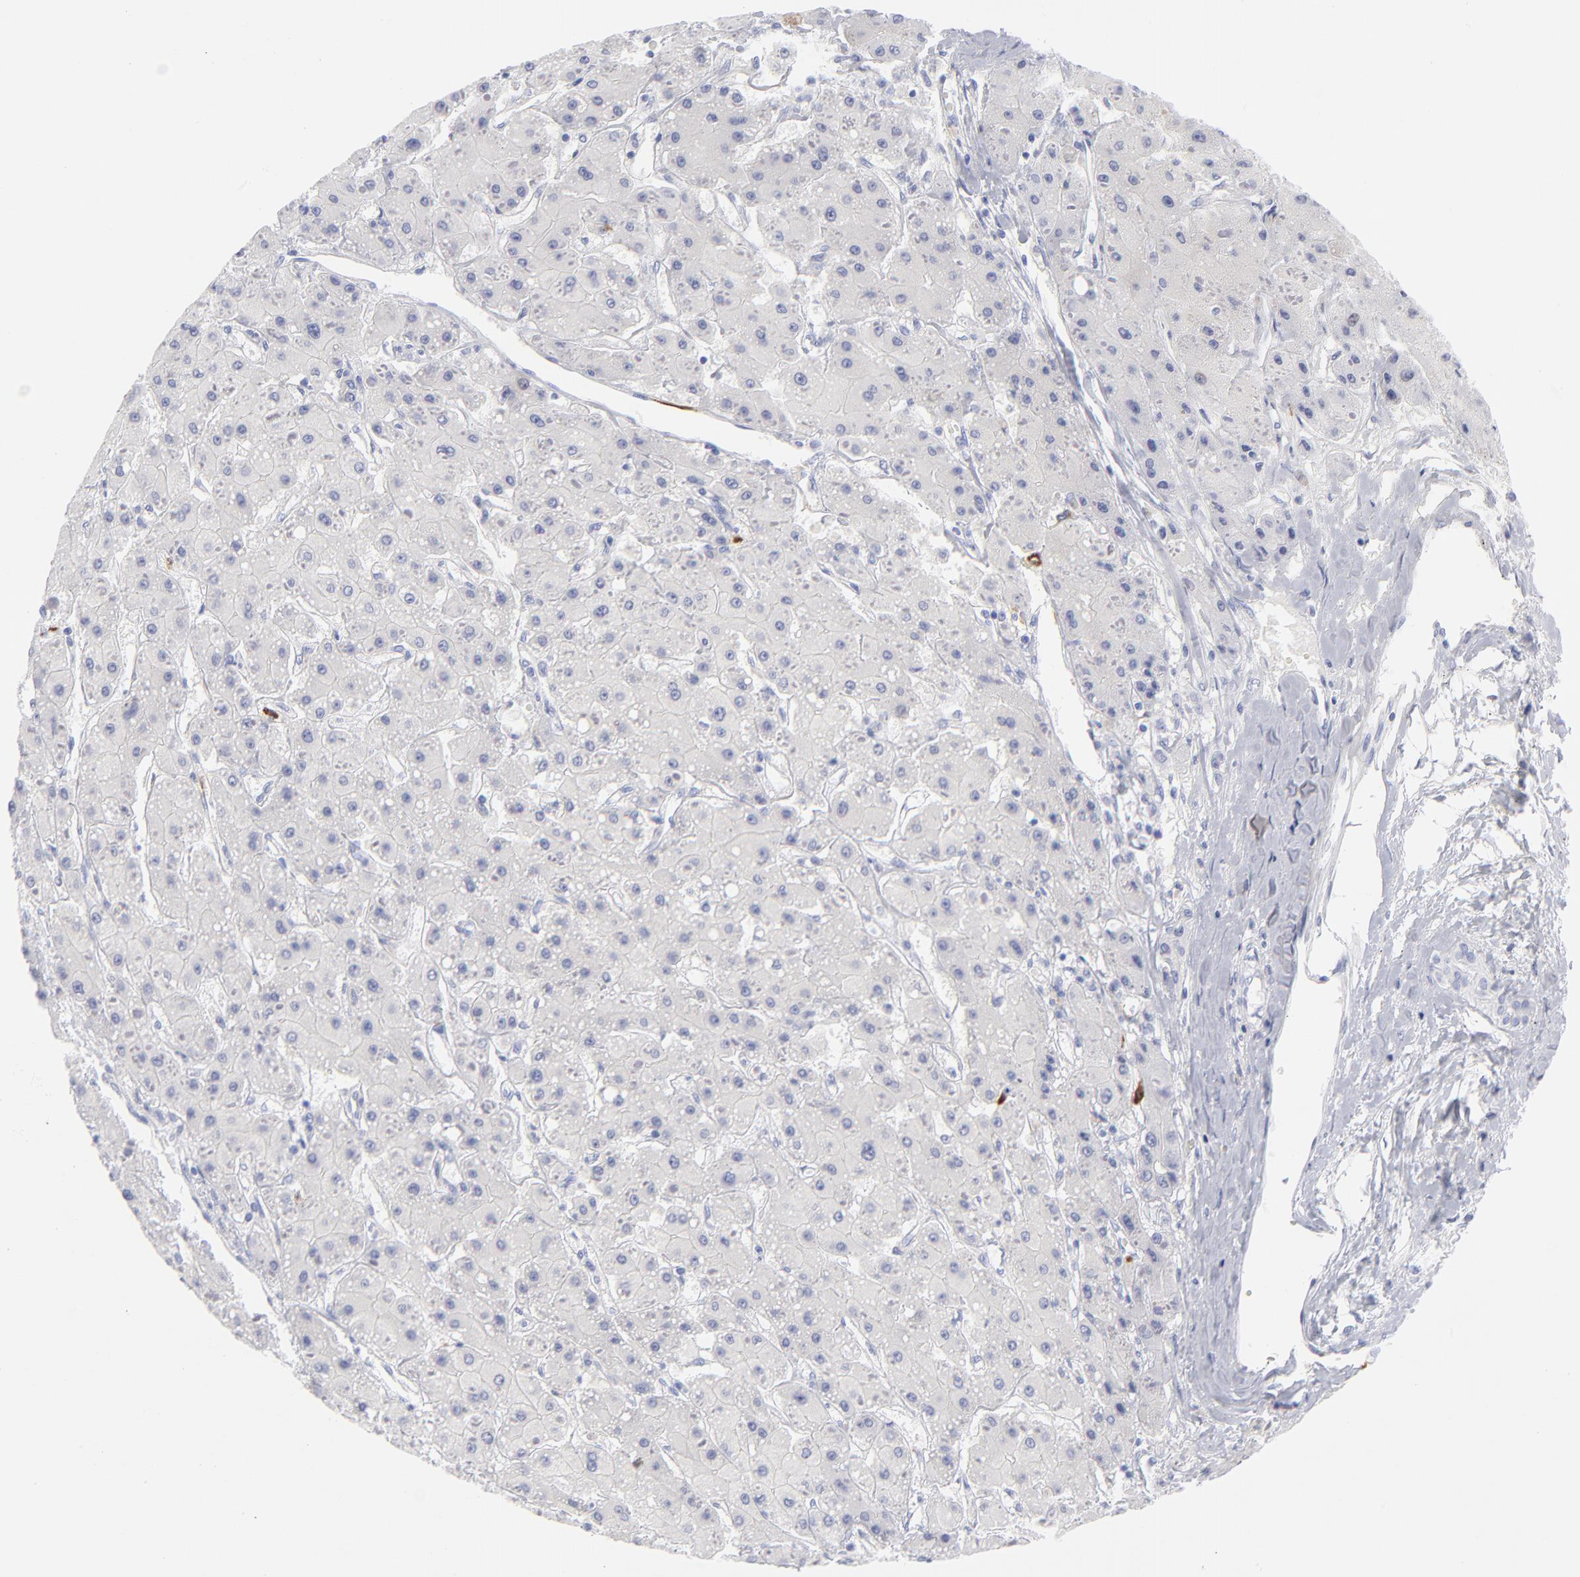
{"staining": {"intensity": "negative", "quantity": "none", "location": "none"}, "tissue": "liver cancer", "cell_type": "Tumor cells", "image_type": "cancer", "snomed": [{"axis": "morphology", "description": "Carcinoma, Hepatocellular, NOS"}, {"axis": "topography", "description": "Liver"}], "caption": "A micrograph of hepatocellular carcinoma (liver) stained for a protein reveals no brown staining in tumor cells.", "gene": "CCNB1", "patient": {"sex": "female", "age": 52}}